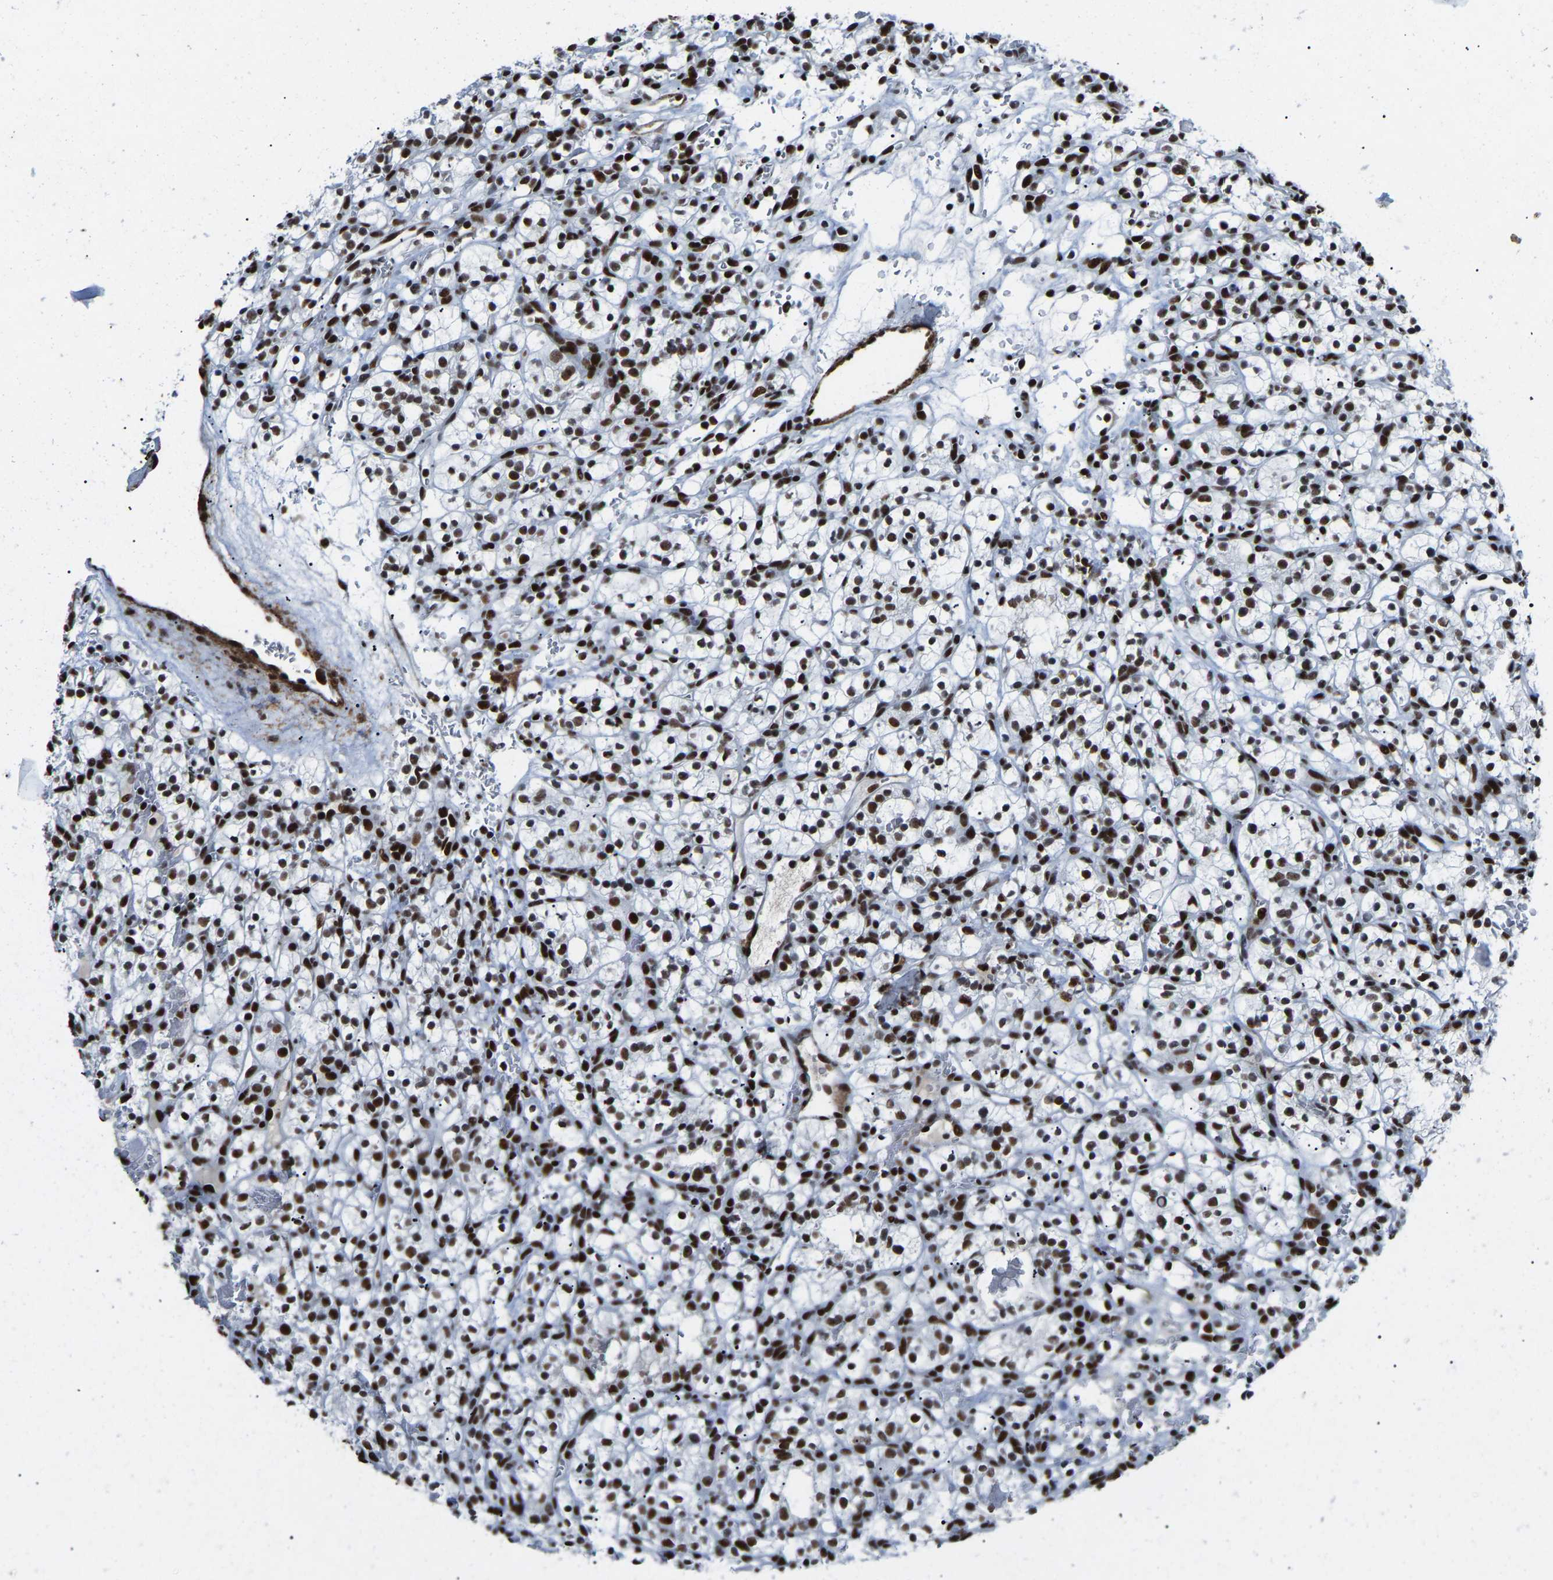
{"staining": {"intensity": "strong", "quantity": ">75%", "location": "nuclear"}, "tissue": "renal cancer", "cell_type": "Tumor cells", "image_type": "cancer", "snomed": [{"axis": "morphology", "description": "Adenocarcinoma, NOS"}, {"axis": "topography", "description": "Kidney"}], "caption": "Adenocarcinoma (renal) tissue shows strong nuclear positivity in approximately >75% of tumor cells", "gene": "DDX5", "patient": {"sex": "female", "age": 57}}